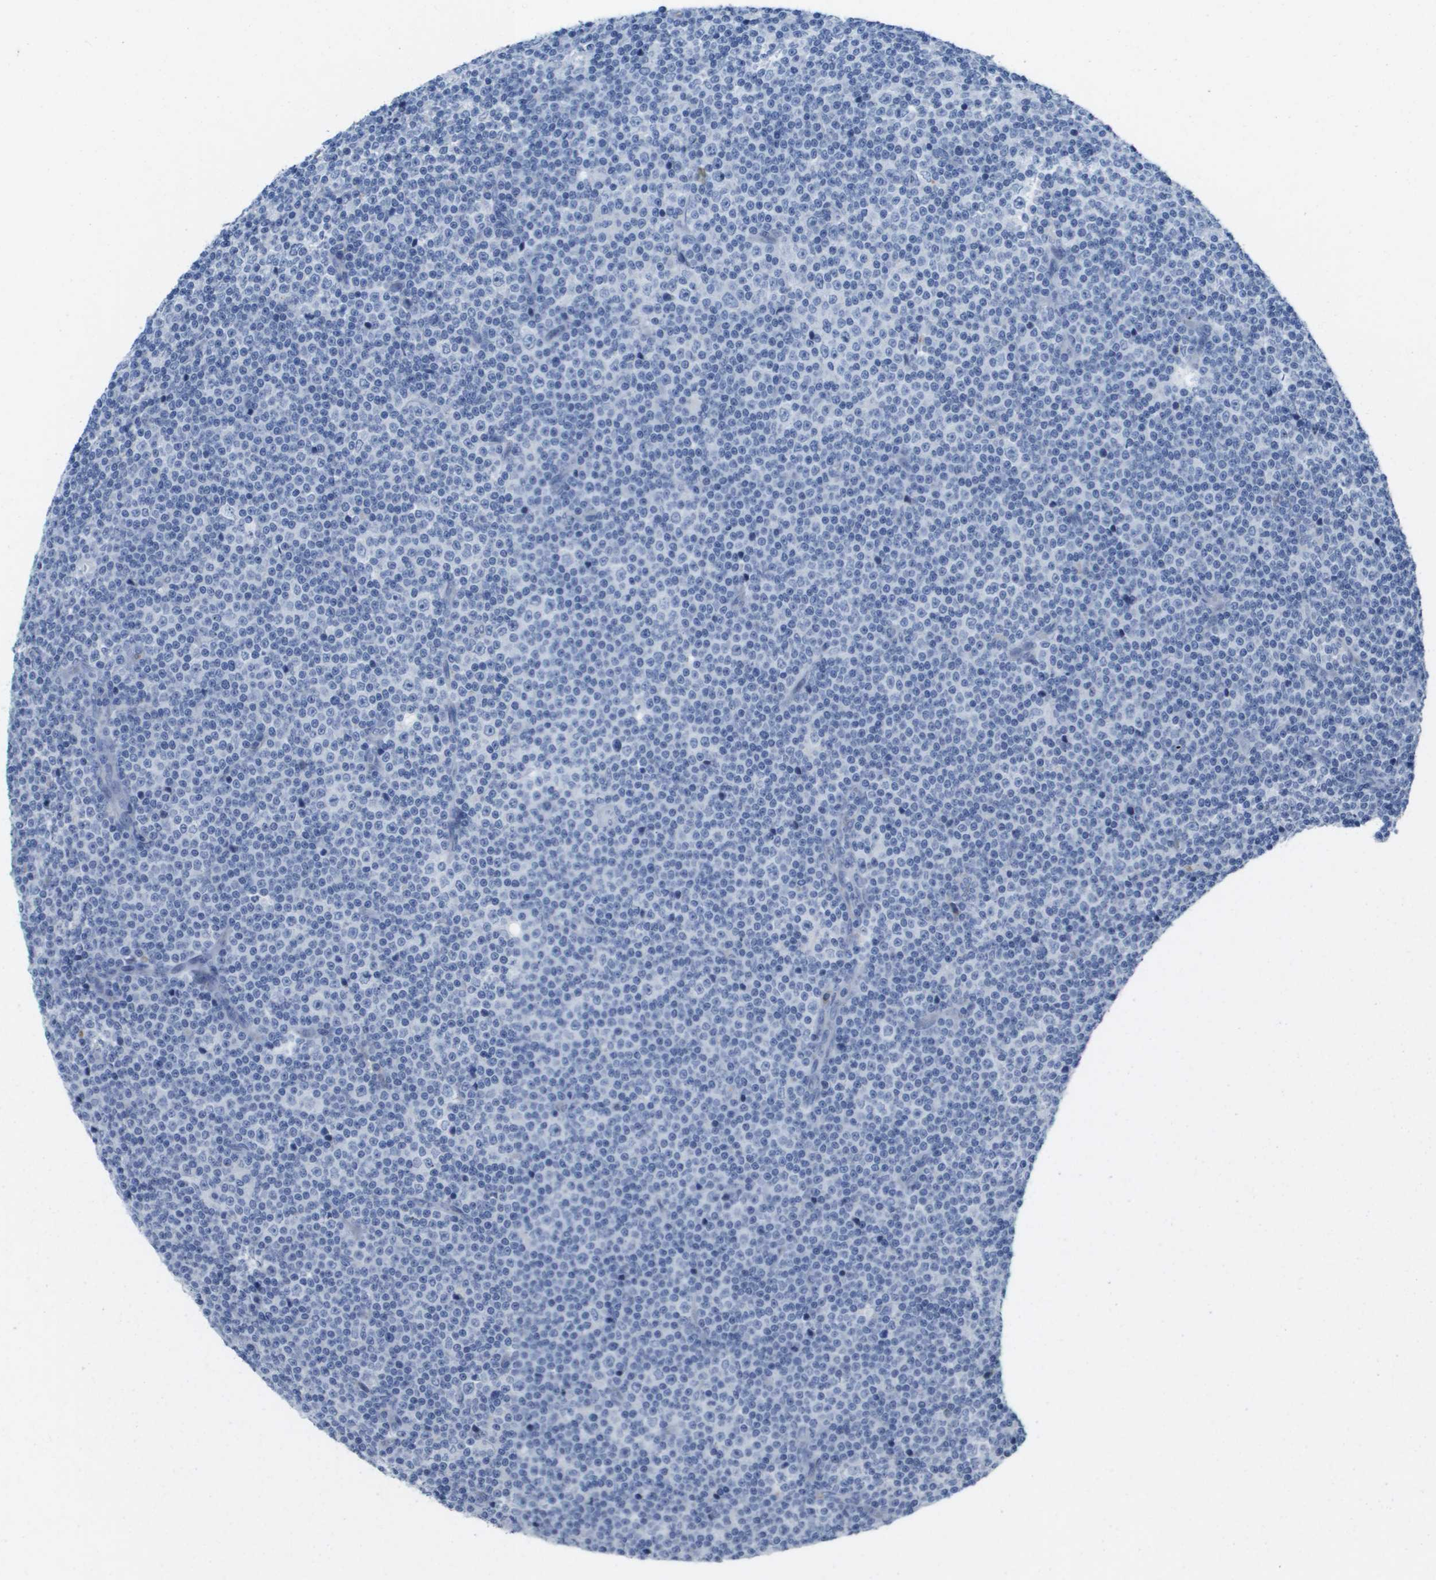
{"staining": {"intensity": "negative", "quantity": "none", "location": "none"}, "tissue": "lymphoma", "cell_type": "Tumor cells", "image_type": "cancer", "snomed": [{"axis": "morphology", "description": "Malignant lymphoma, non-Hodgkin's type, Low grade"}, {"axis": "topography", "description": "Lymph node"}], "caption": "Image shows no significant protein staining in tumor cells of lymphoma. The staining was performed using DAB (3,3'-diaminobenzidine) to visualize the protein expression in brown, while the nuclei were stained in blue with hematoxylin (Magnification: 20x).", "gene": "NCS1", "patient": {"sex": "female", "age": 67}}